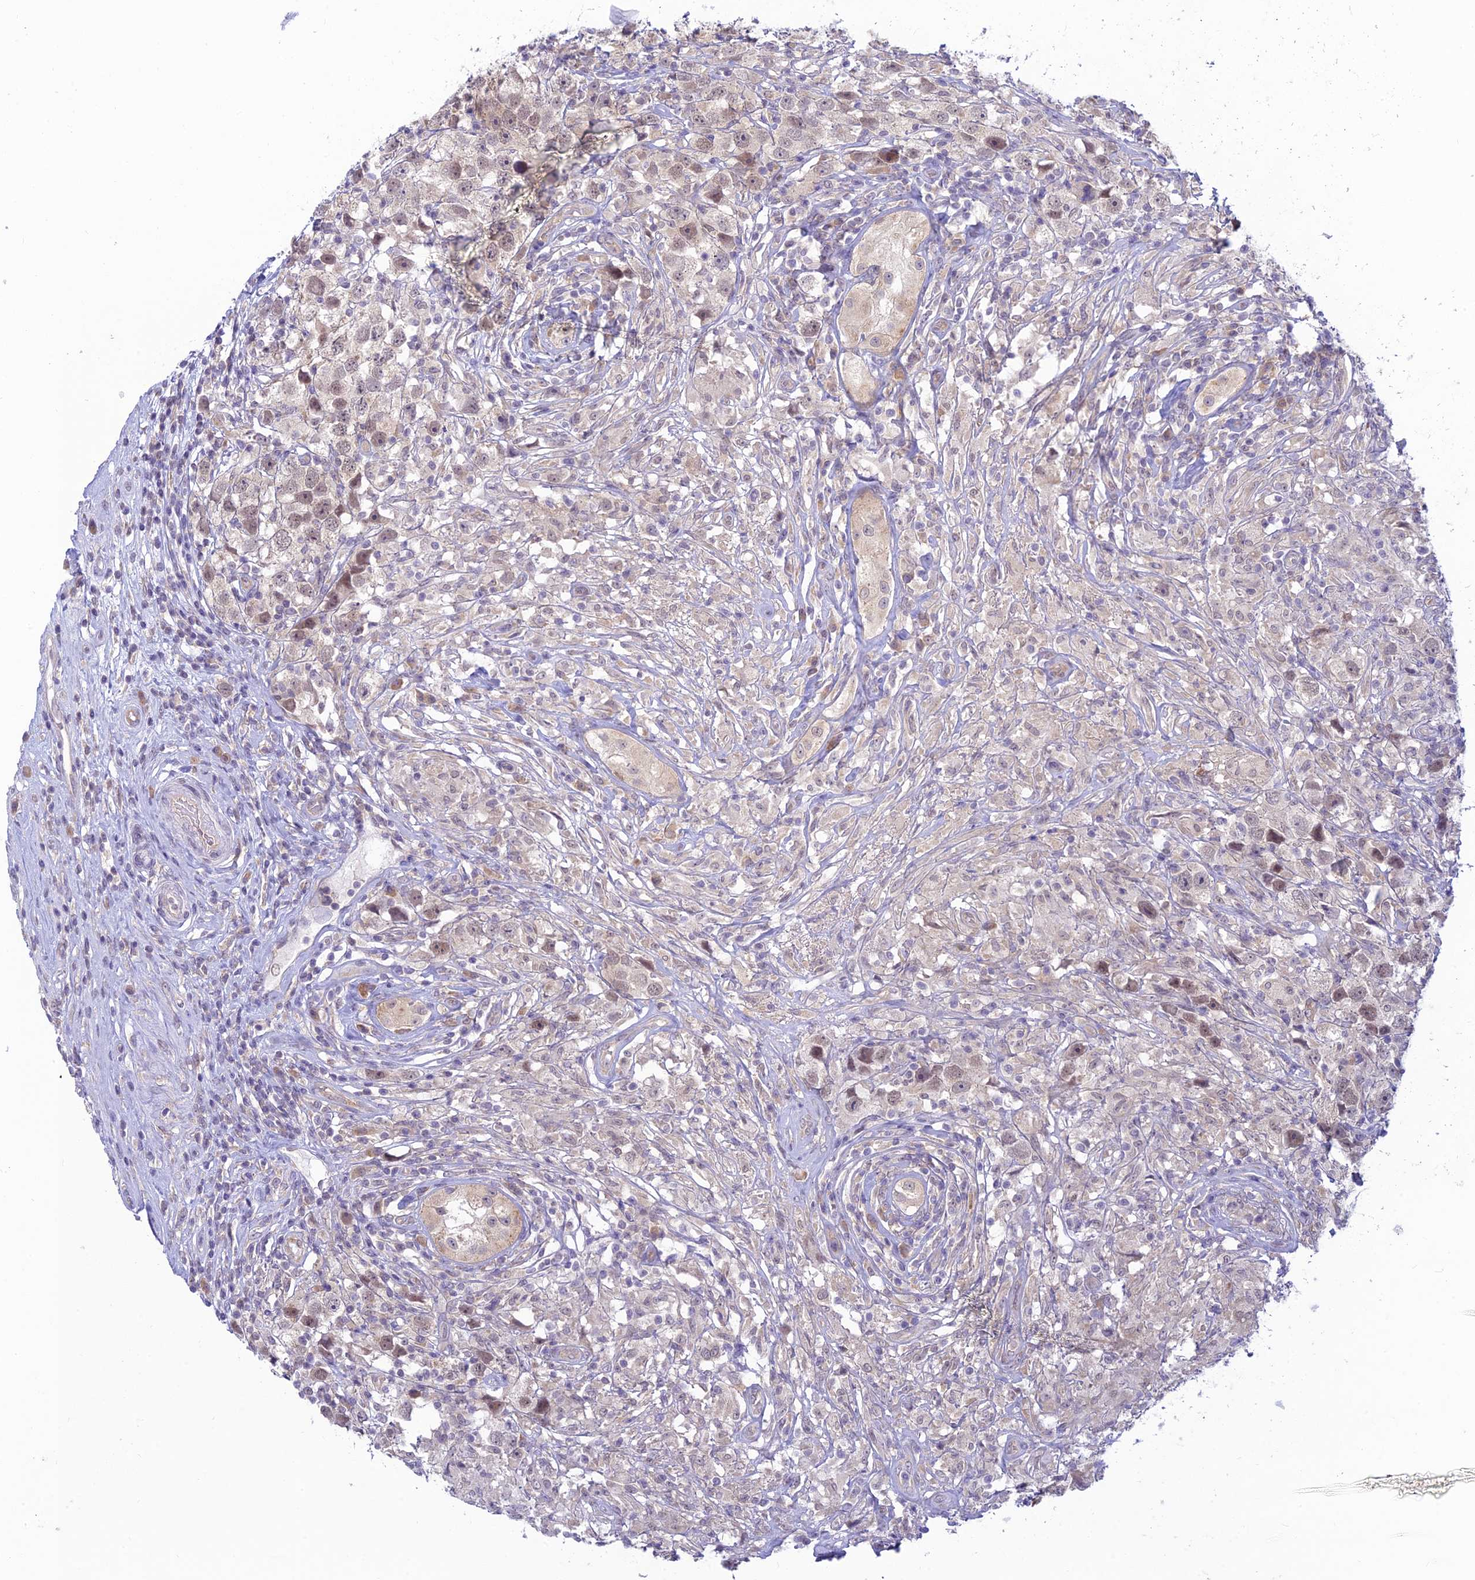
{"staining": {"intensity": "weak", "quantity": "<25%", "location": "nuclear"}, "tissue": "testis cancer", "cell_type": "Tumor cells", "image_type": "cancer", "snomed": [{"axis": "morphology", "description": "Seminoma, NOS"}, {"axis": "topography", "description": "Testis"}], "caption": "An immunohistochemistry photomicrograph of testis cancer is shown. There is no staining in tumor cells of testis cancer.", "gene": "SKIC8", "patient": {"sex": "male", "age": 49}}